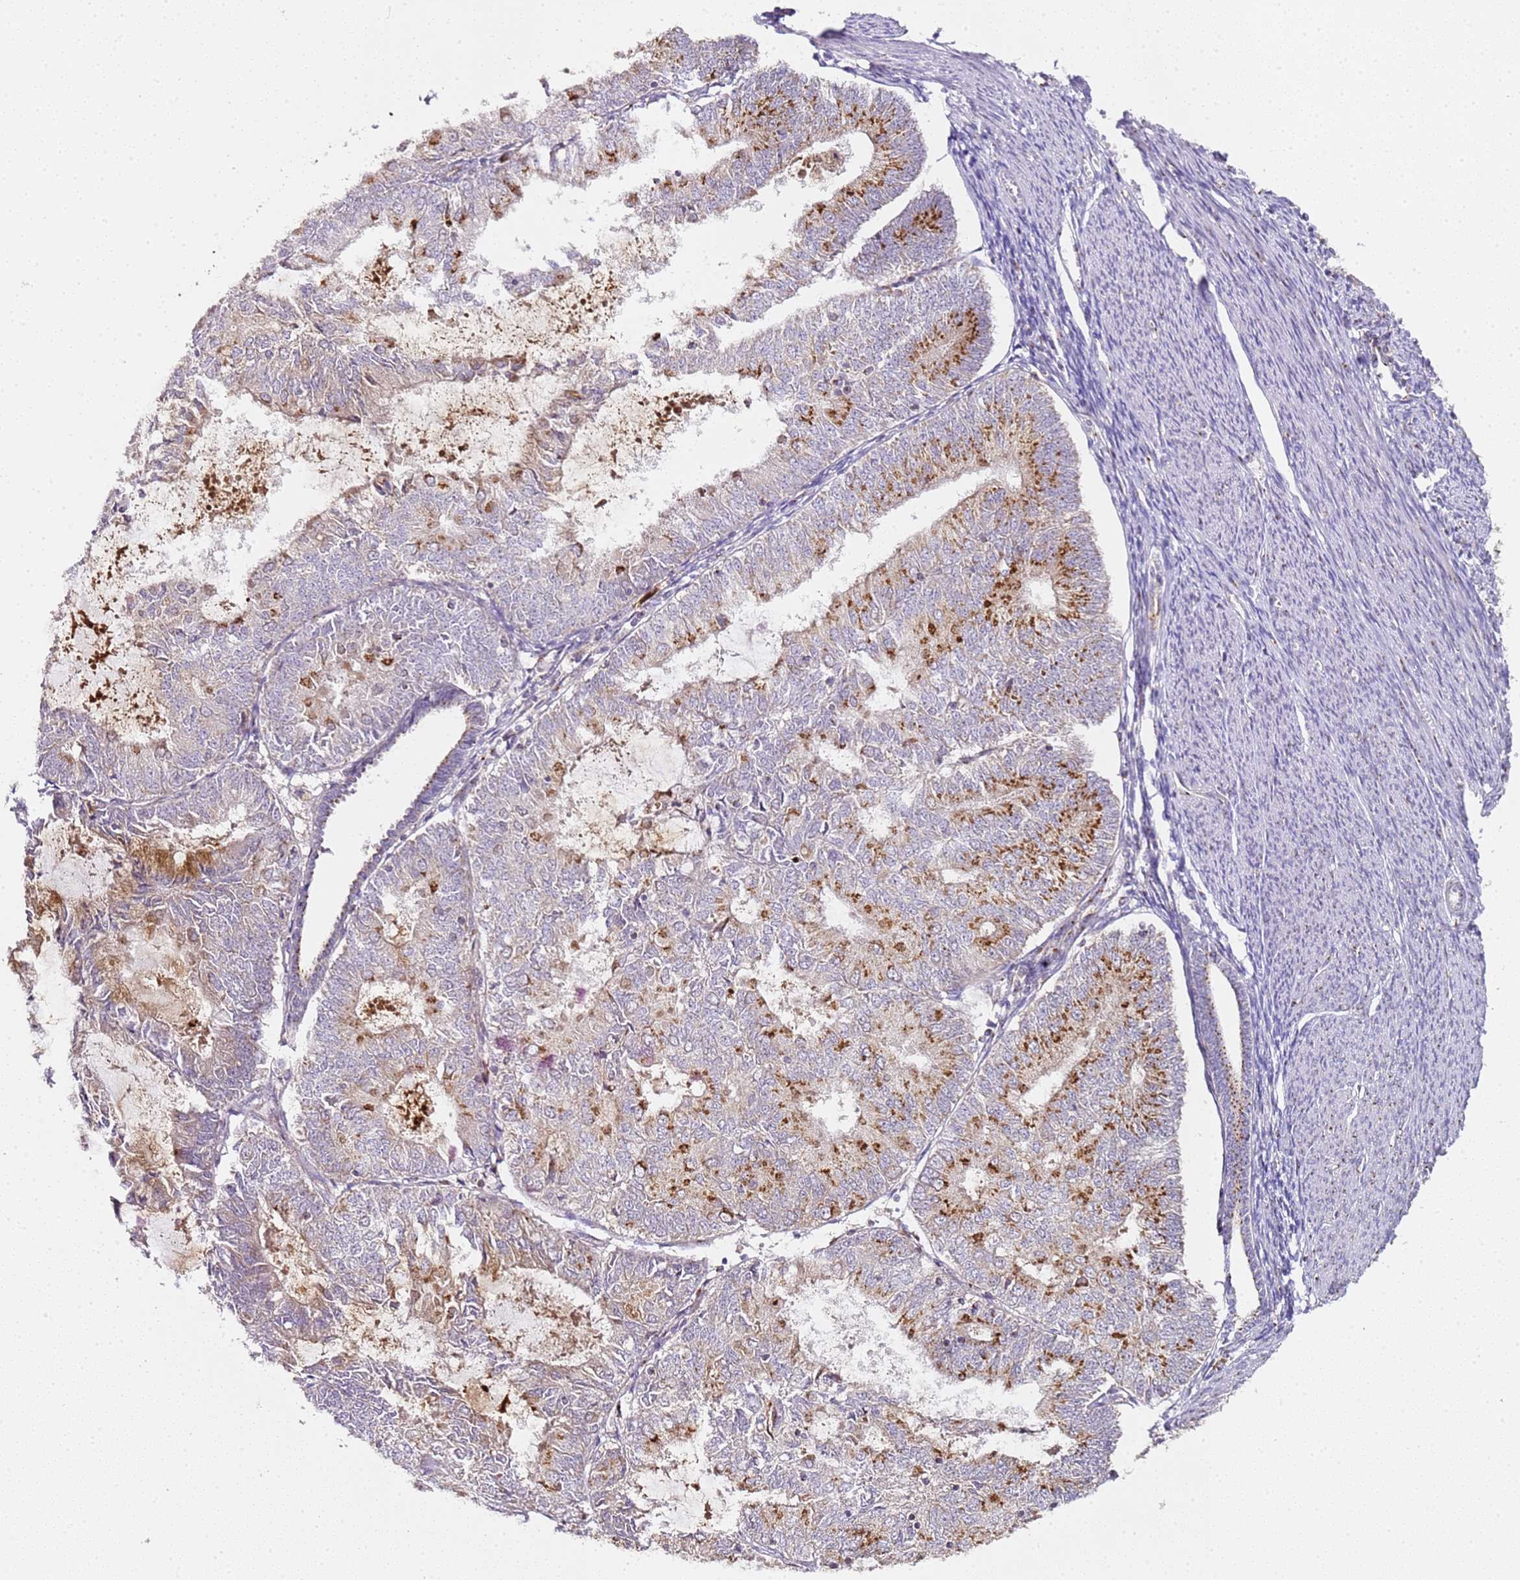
{"staining": {"intensity": "moderate", "quantity": "<25%", "location": "cytoplasmic/membranous"}, "tissue": "endometrial cancer", "cell_type": "Tumor cells", "image_type": "cancer", "snomed": [{"axis": "morphology", "description": "Adenocarcinoma, NOS"}, {"axis": "topography", "description": "Endometrium"}], "caption": "Moderate cytoplasmic/membranous staining for a protein is present in about <25% of tumor cells of adenocarcinoma (endometrial) using immunohistochemistry (IHC).", "gene": "MRPL49", "patient": {"sex": "female", "age": 57}}